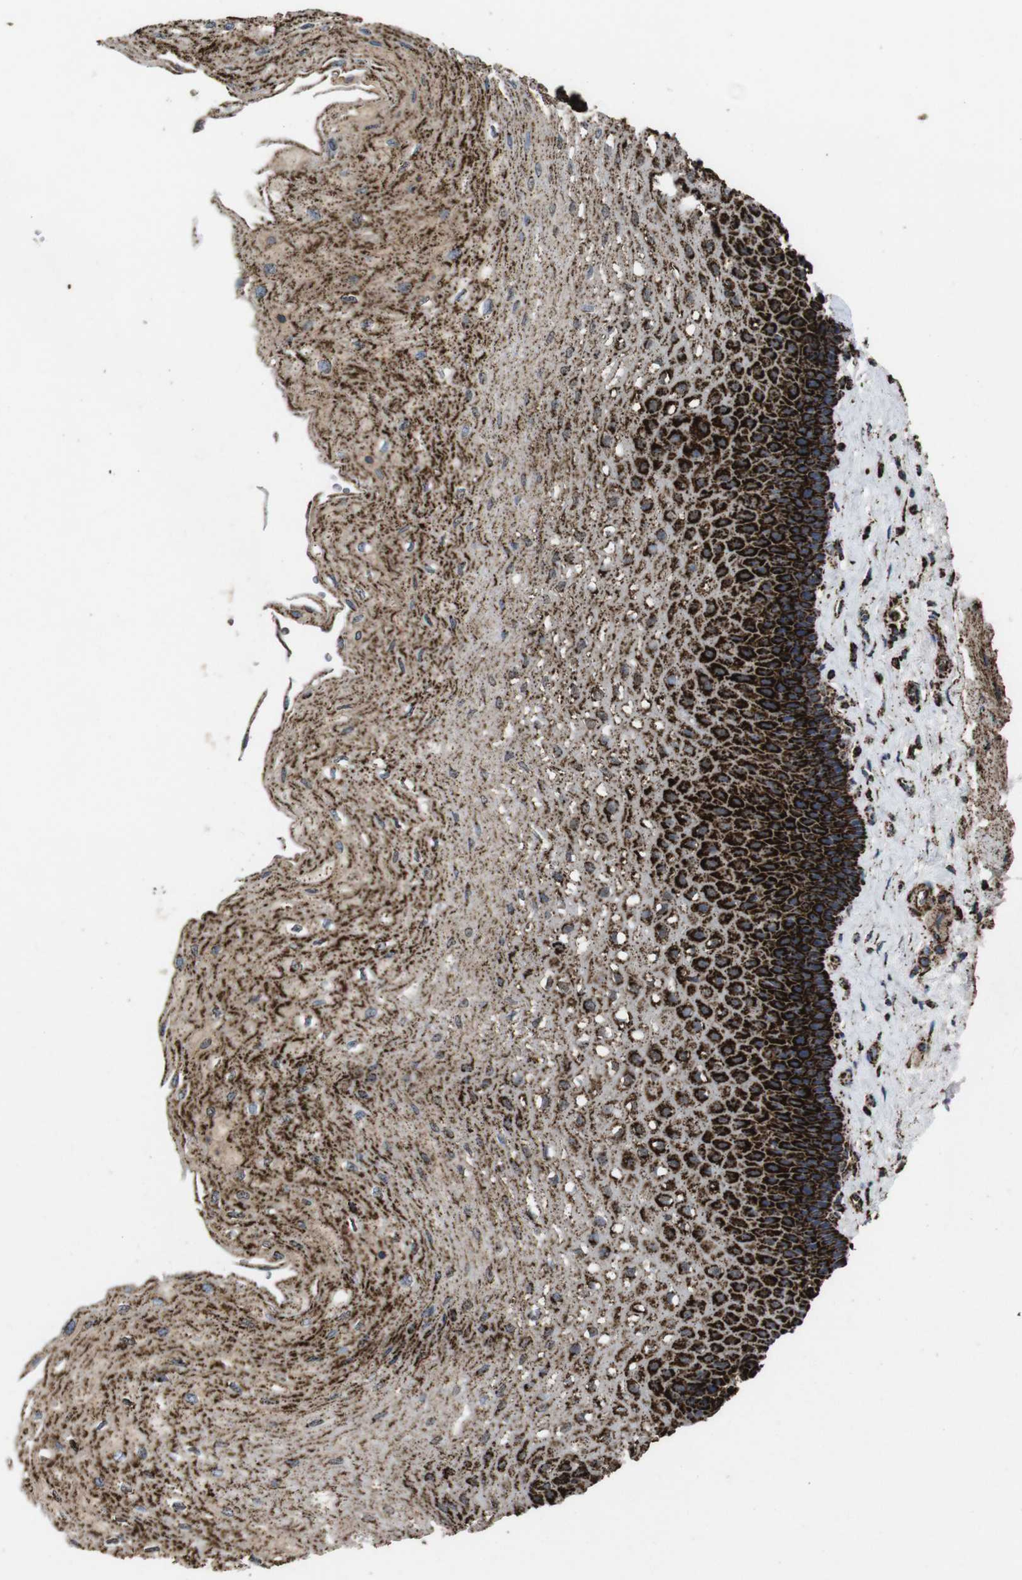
{"staining": {"intensity": "strong", "quantity": ">75%", "location": "cytoplasmic/membranous"}, "tissue": "esophagus", "cell_type": "Squamous epithelial cells", "image_type": "normal", "snomed": [{"axis": "morphology", "description": "Normal tissue, NOS"}, {"axis": "topography", "description": "Esophagus"}], "caption": "The image shows immunohistochemical staining of normal esophagus. There is strong cytoplasmic/membranous expression is appreciated in approximately >75% of squamous epithelial cells. (Brightfield microscopy of DAB IHC at high magnification).", "gene": "ATP5F1A", "patient": {"sex": "female", "age": 72}}